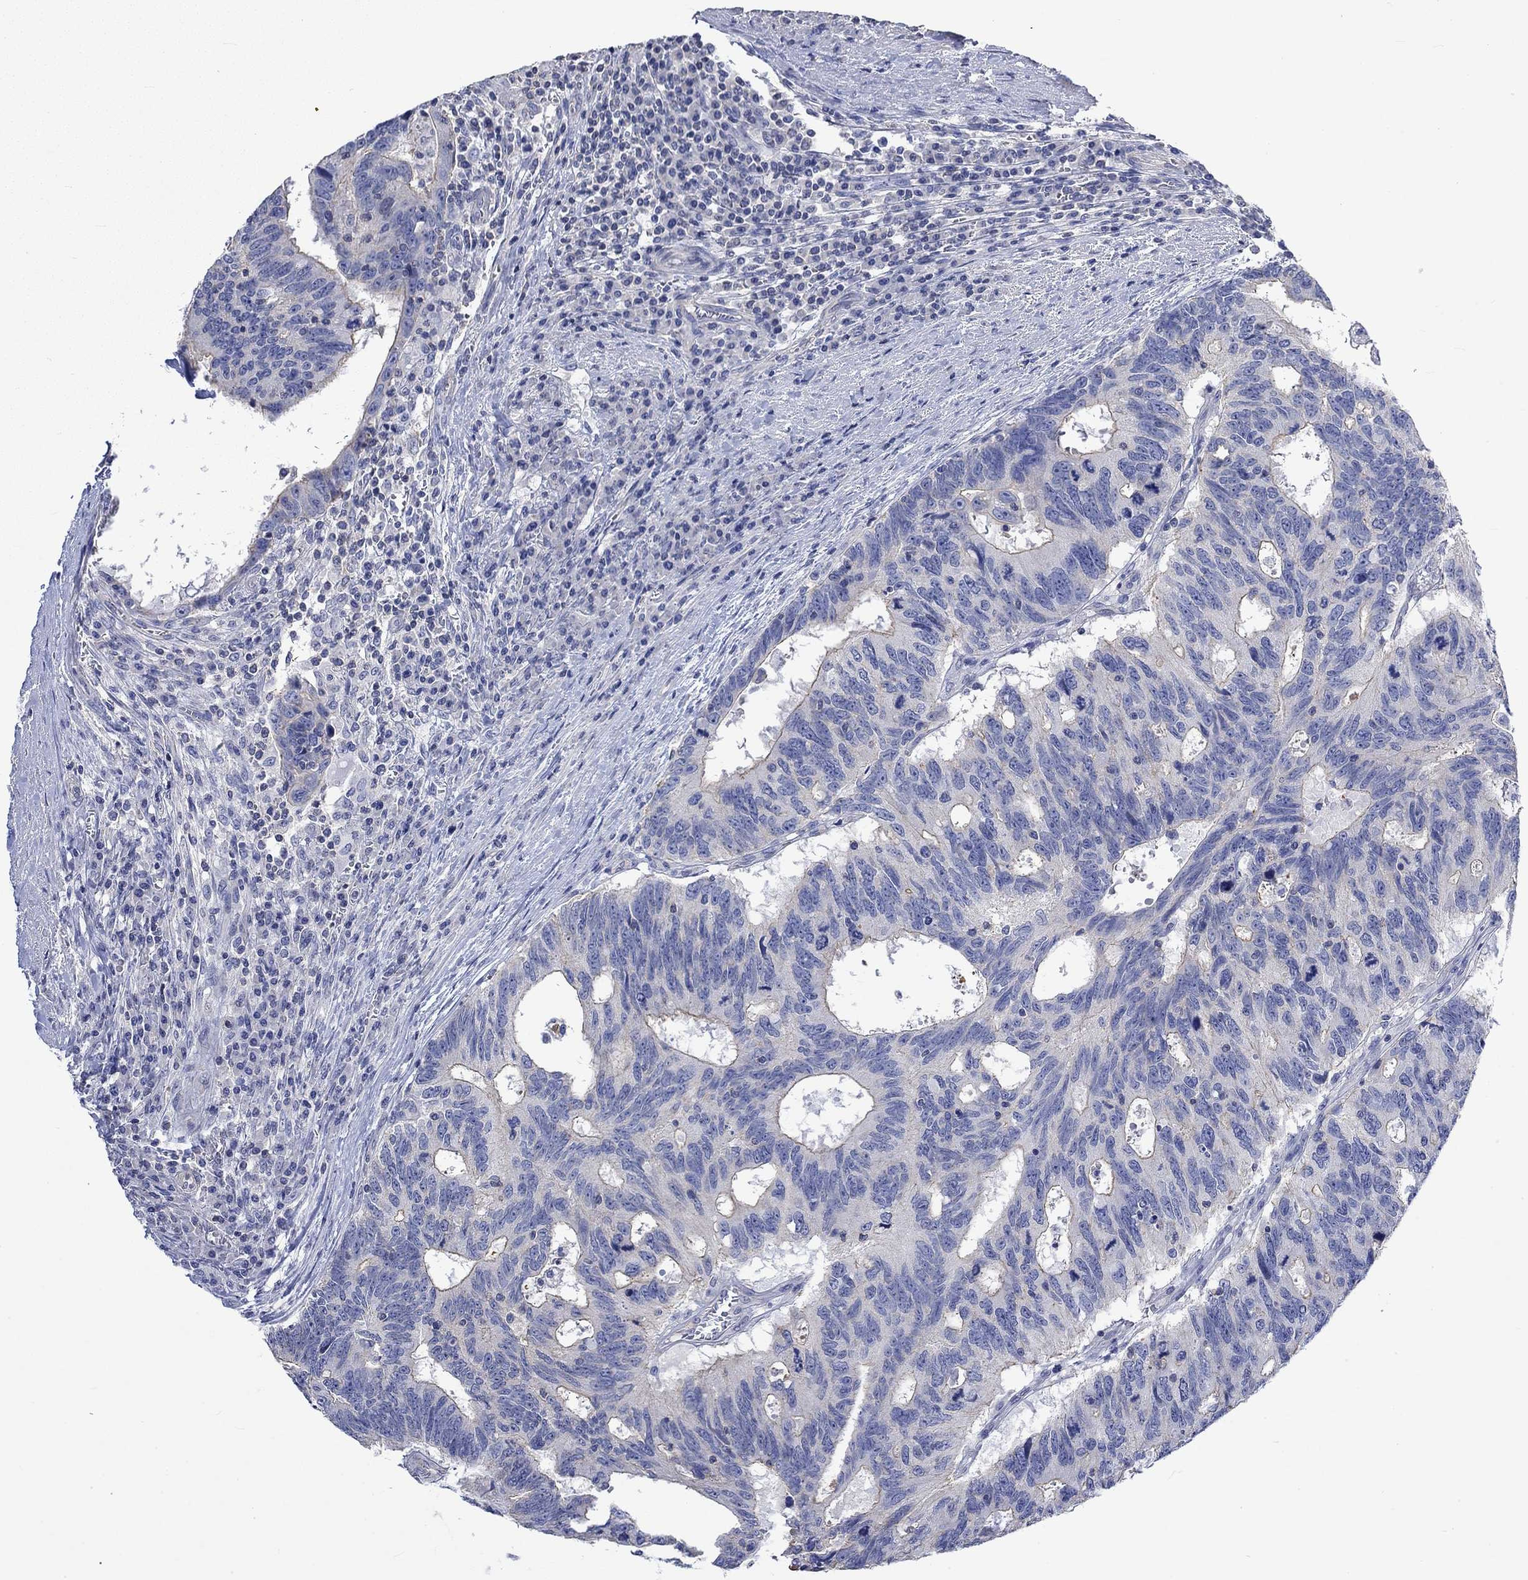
{"staining": {"intensity": "weak", "quantity": "<25%", "location": "cytoplasmic/membranous"}, "tissue": "colorectal cancer", "cell_type": "Tumor cells", "image_type": "cancer", "snomed": [{"axis": "morphology", "description": "Adenocarcinoma, NOS"}, {"axis": "topography", "description": "Colon"}], "caption": "Tumor cells show no significant protein staining in colorectal adenocarcinoma.", "gene": "AGRP", "patient": {"sex": "female", "age": 77}}